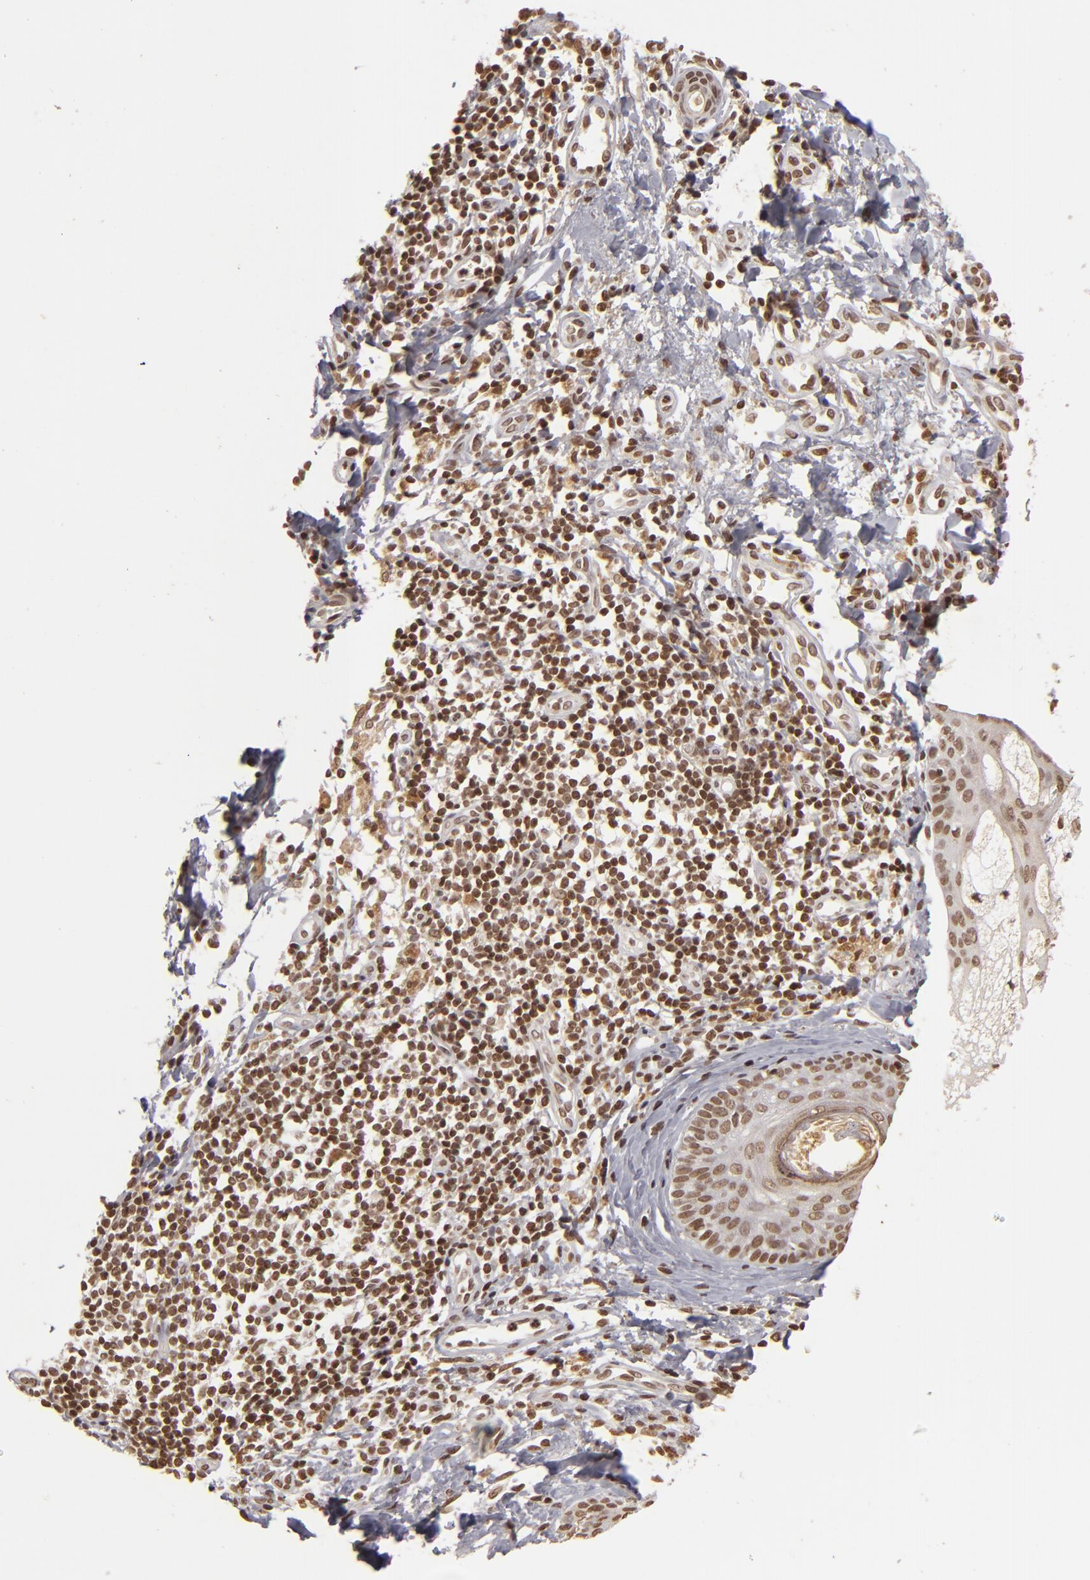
{"staining": {"intensity": "strong", "quantity": ">75%", "location": "nuclear"}, "tissue": "melanoma", "cell_type": "Tumor cells", "image_type": "cancer", "snomed": [{"axis": "morphology", "description": "Malignant melanoma, NOS"}, {"axis": "topography", "description": "Skin"}], "caption": "DAB (3,3'-diaminobenzidine) immunohistochemical staining of malignant melanoma demonstrates strong nuclear protein expression in approximately >75% of tumor cells.", "gene": "CUL3", "patient": {"sex": "male", "age": 23}}